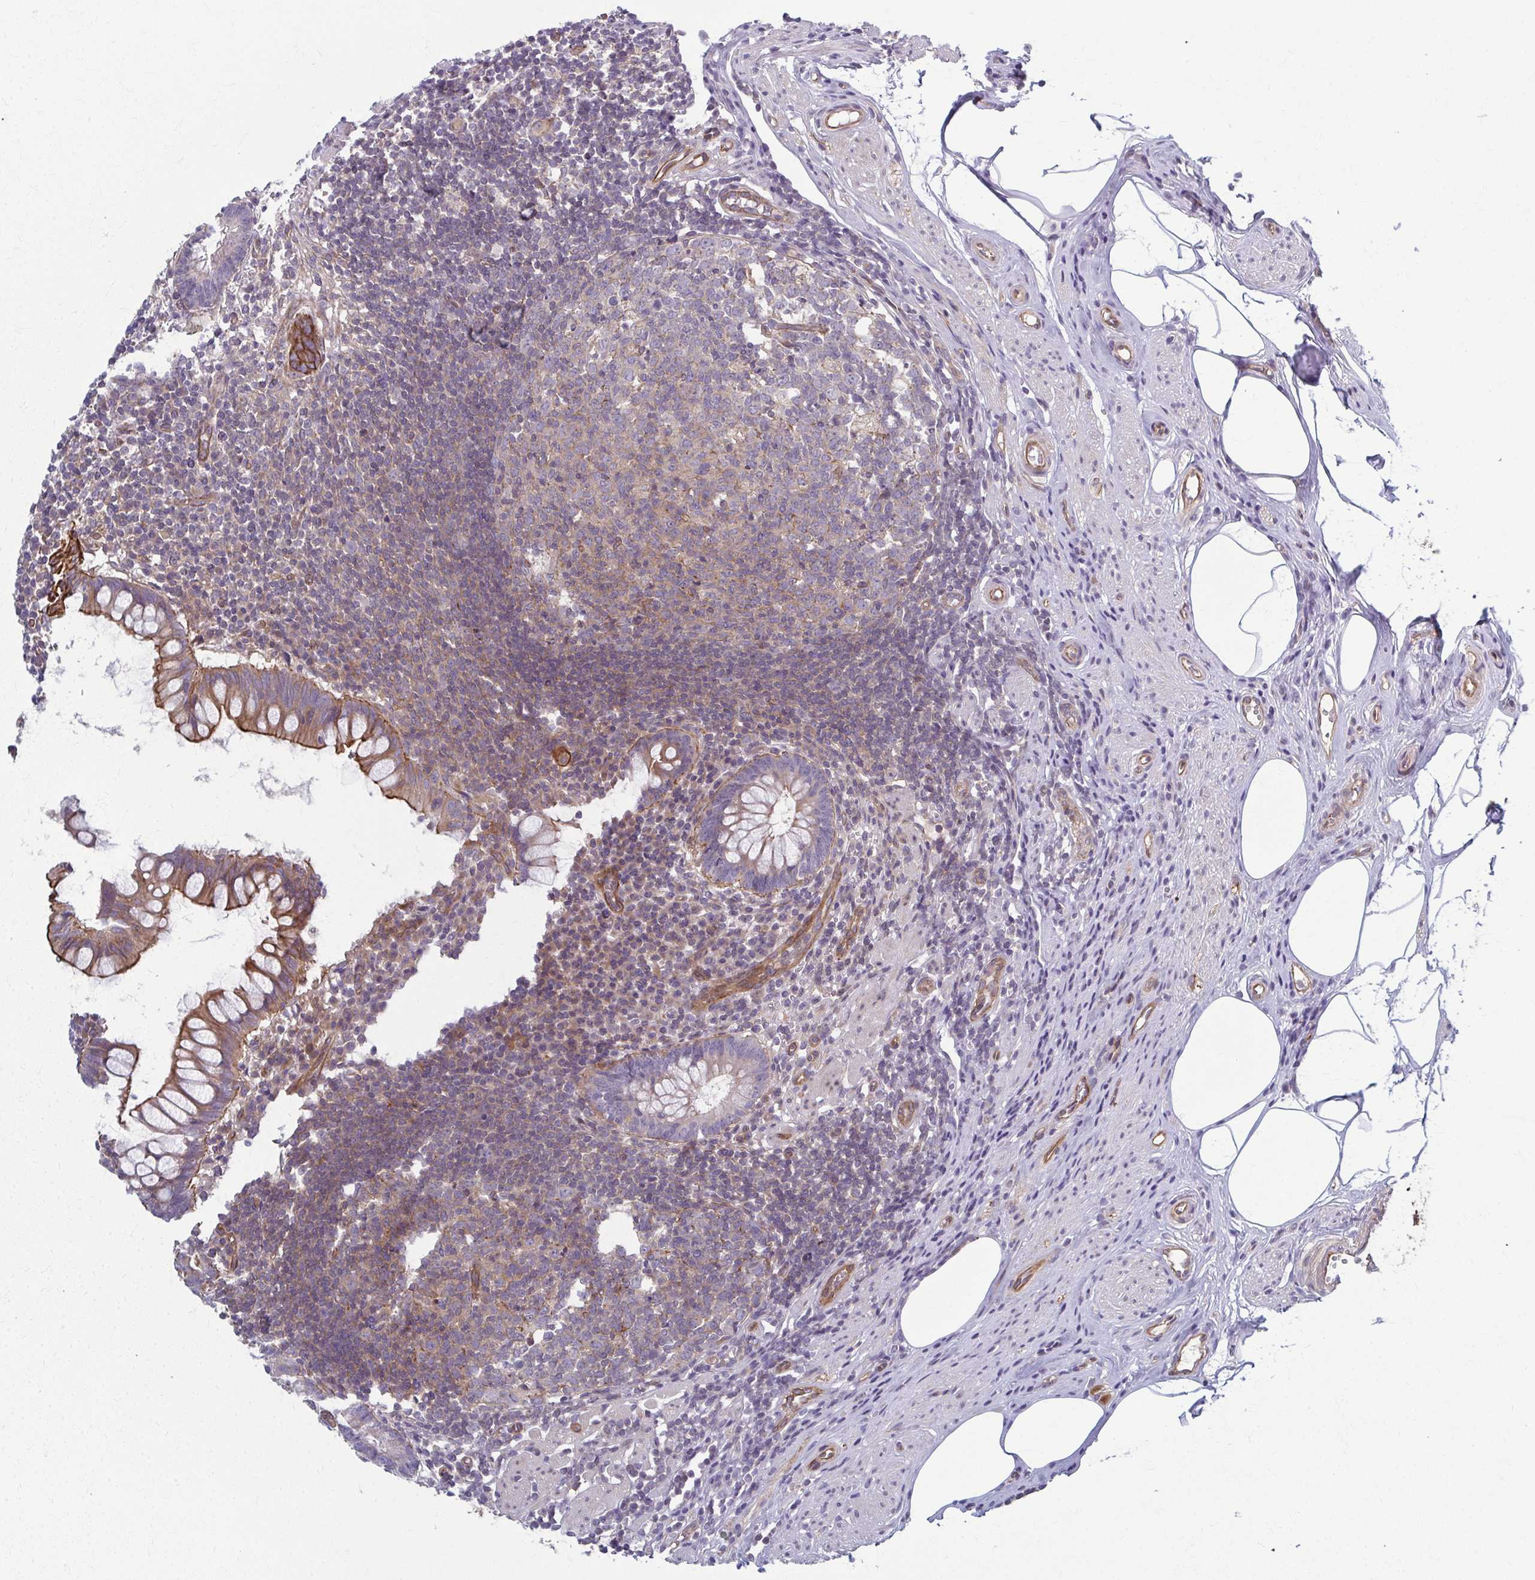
{"staining": {"intensity": "moderate", "quantity": ">75%", "location": "cytoplasmic/membranous"}, "tissue": "appendix", "cell_type": "Glandular cells", "image_type": "normal", "snomed": [{"axis": "morphology", "description": "Normal tissue, NOS"}, {"axis": "topography", "description": "Appendix"}], "caption": "Immunohistochemical staining of benign human appendix shows medium levels of moderate cytoplasmic/membranous positivity in approximately >75% of glandular cells. Nuclei are stained in blue.", "gene": "EID2B", "patient": {"sex": "female", "age": 56}}